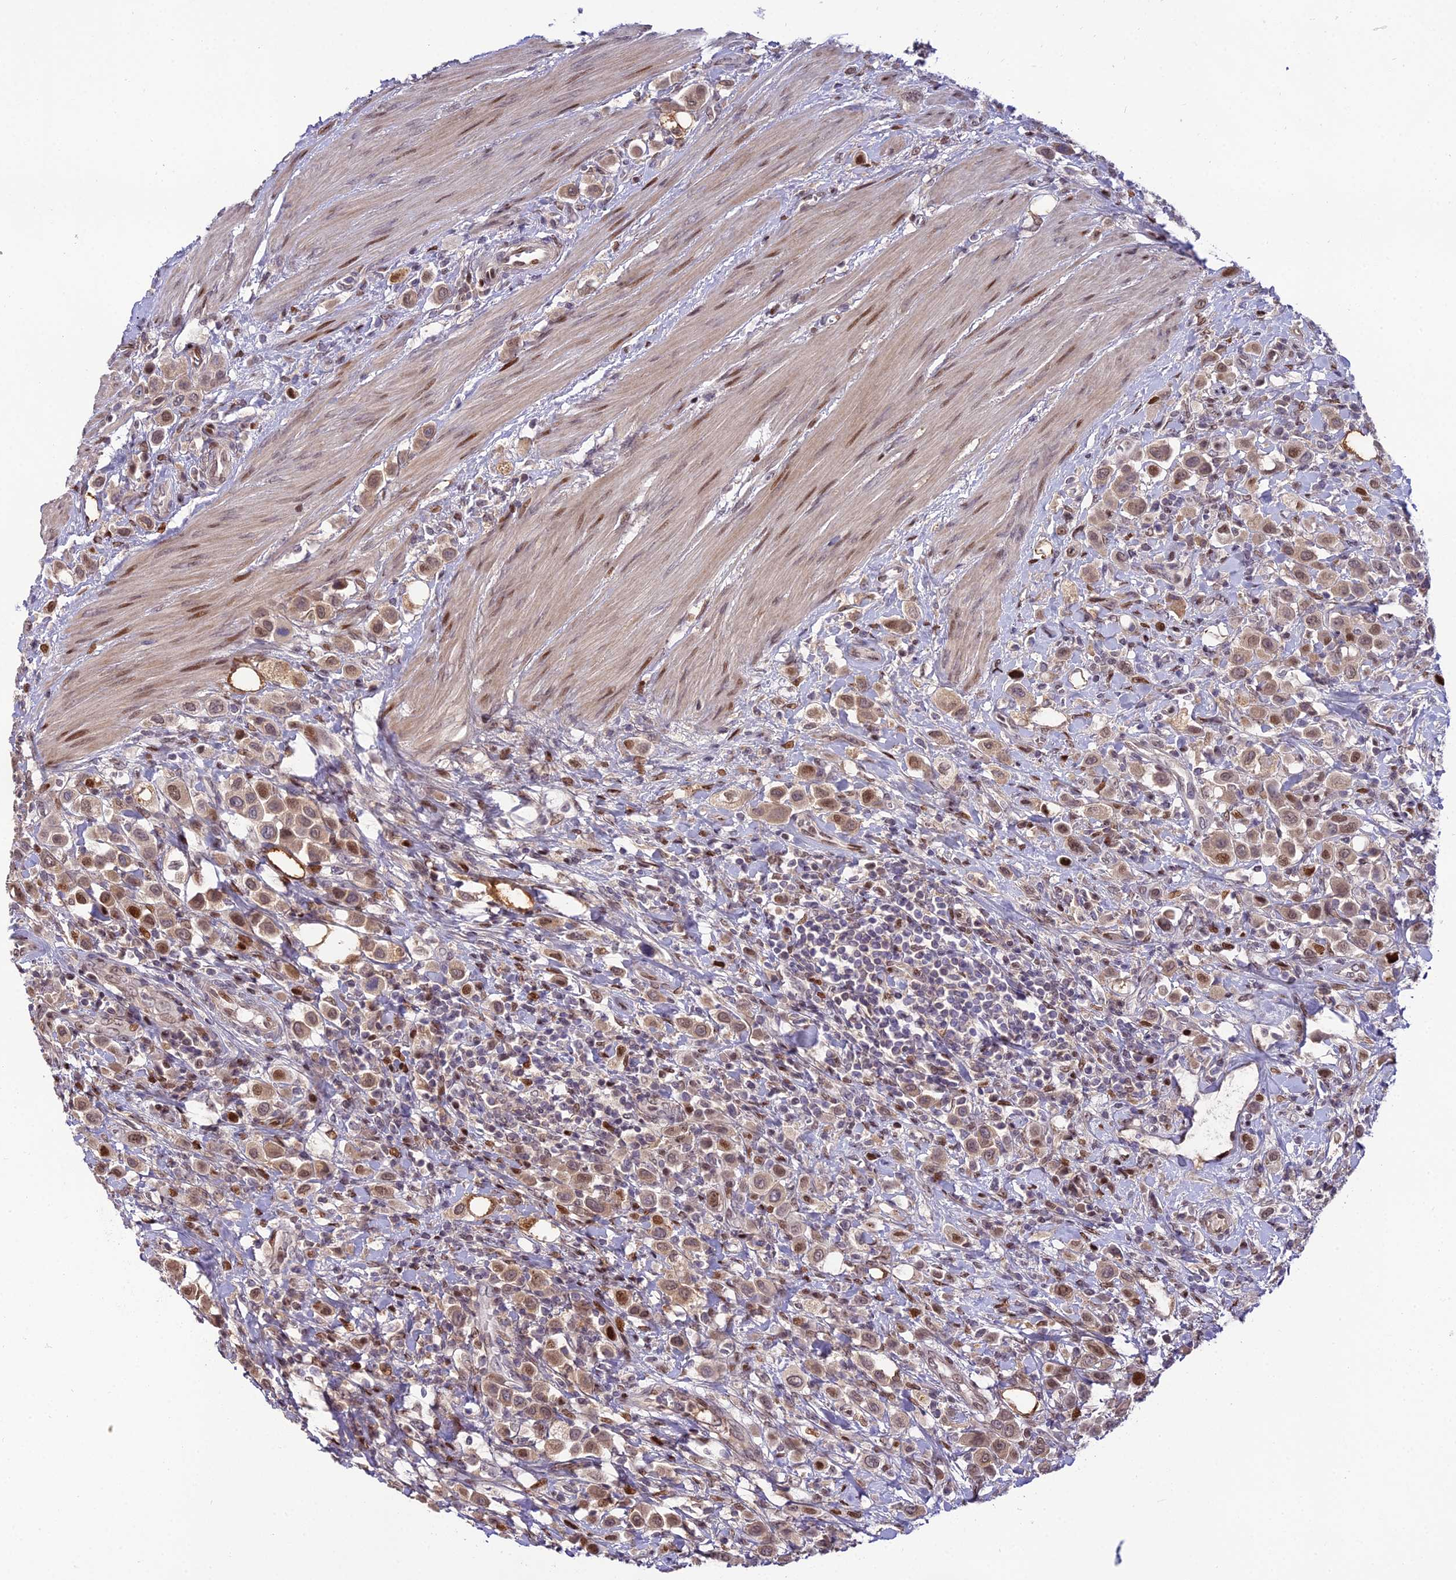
{"staining": {"intensity": "weak", "quantity": ">75%", "location": "cytoplasmic/membranous,nuclear"}, "tissue": "urothelial cancer", "cell_type": "Tumor cells", "image_type": "cancer", "snomed": [{"axis": "morphology", "description": "Urothelial carcinoma, High grade"}, {"axis": "topography", "description": "Urinary bladder"}], "caption": "Brown immunohistochemical staining in urothelial carcinoma (high-grade) demonstrates weak cytoplasmic/membranous and nuclear positivity in about >75% of tumor cells.", "gene": "ZNF707", "patient": {"sex": "male", "age": 50}}